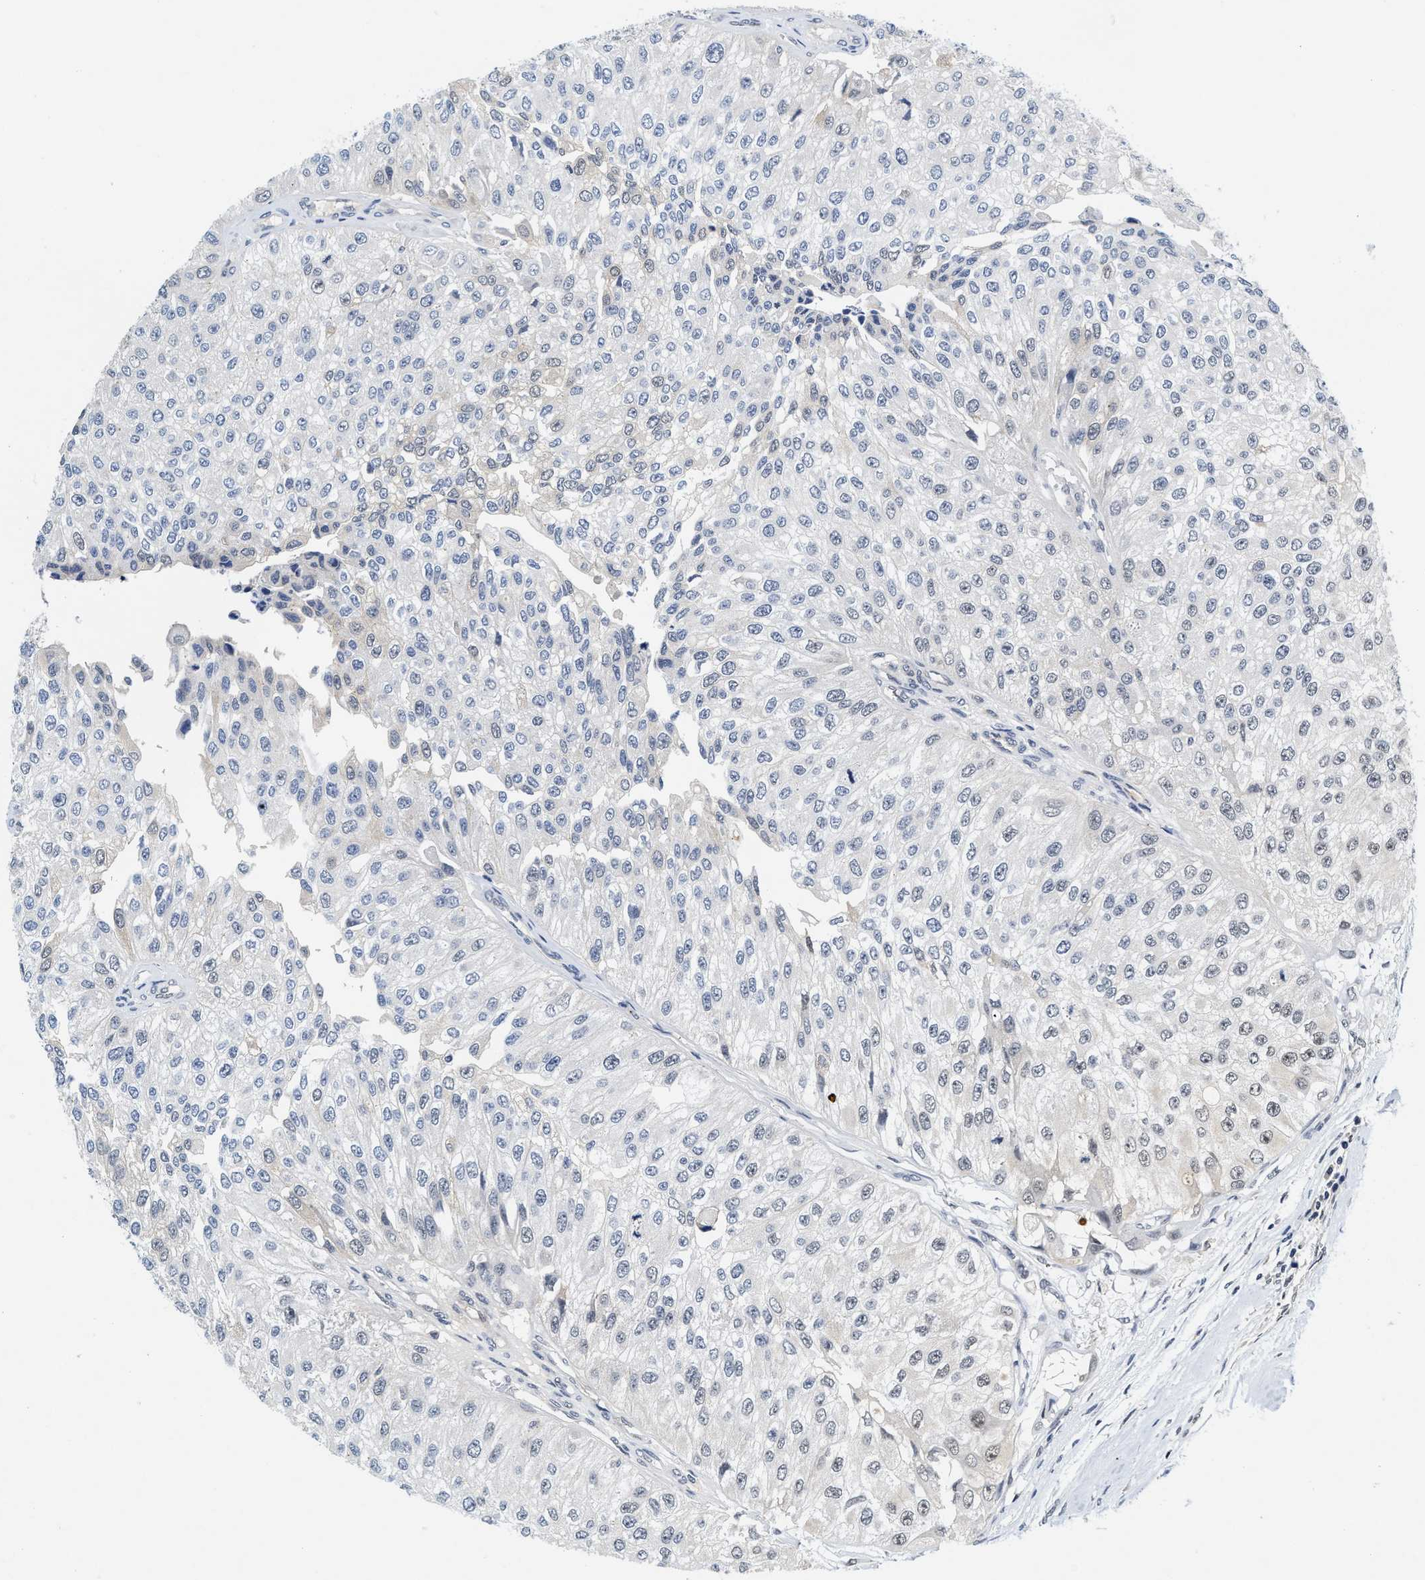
{"staining": {"intensity": "negative", "quantity": "none", "location": "none"}, "tissue": "urothelial cancer", "cell_type": "Tumor cells", "image_type": "cancer", "snomed": [{"axis": "morphology", "description": "Urothelial carcinoma, High grade"}, {"axis": "topography", "description": "Kidney"}, {"axis": "topography", "description": "Urinary bladder"}], "caption": "The micrograph displays no staining of tumor cells in urothelial cancer.", "gene": "INIP", "patient": {"sex": "male", "age": 77}}